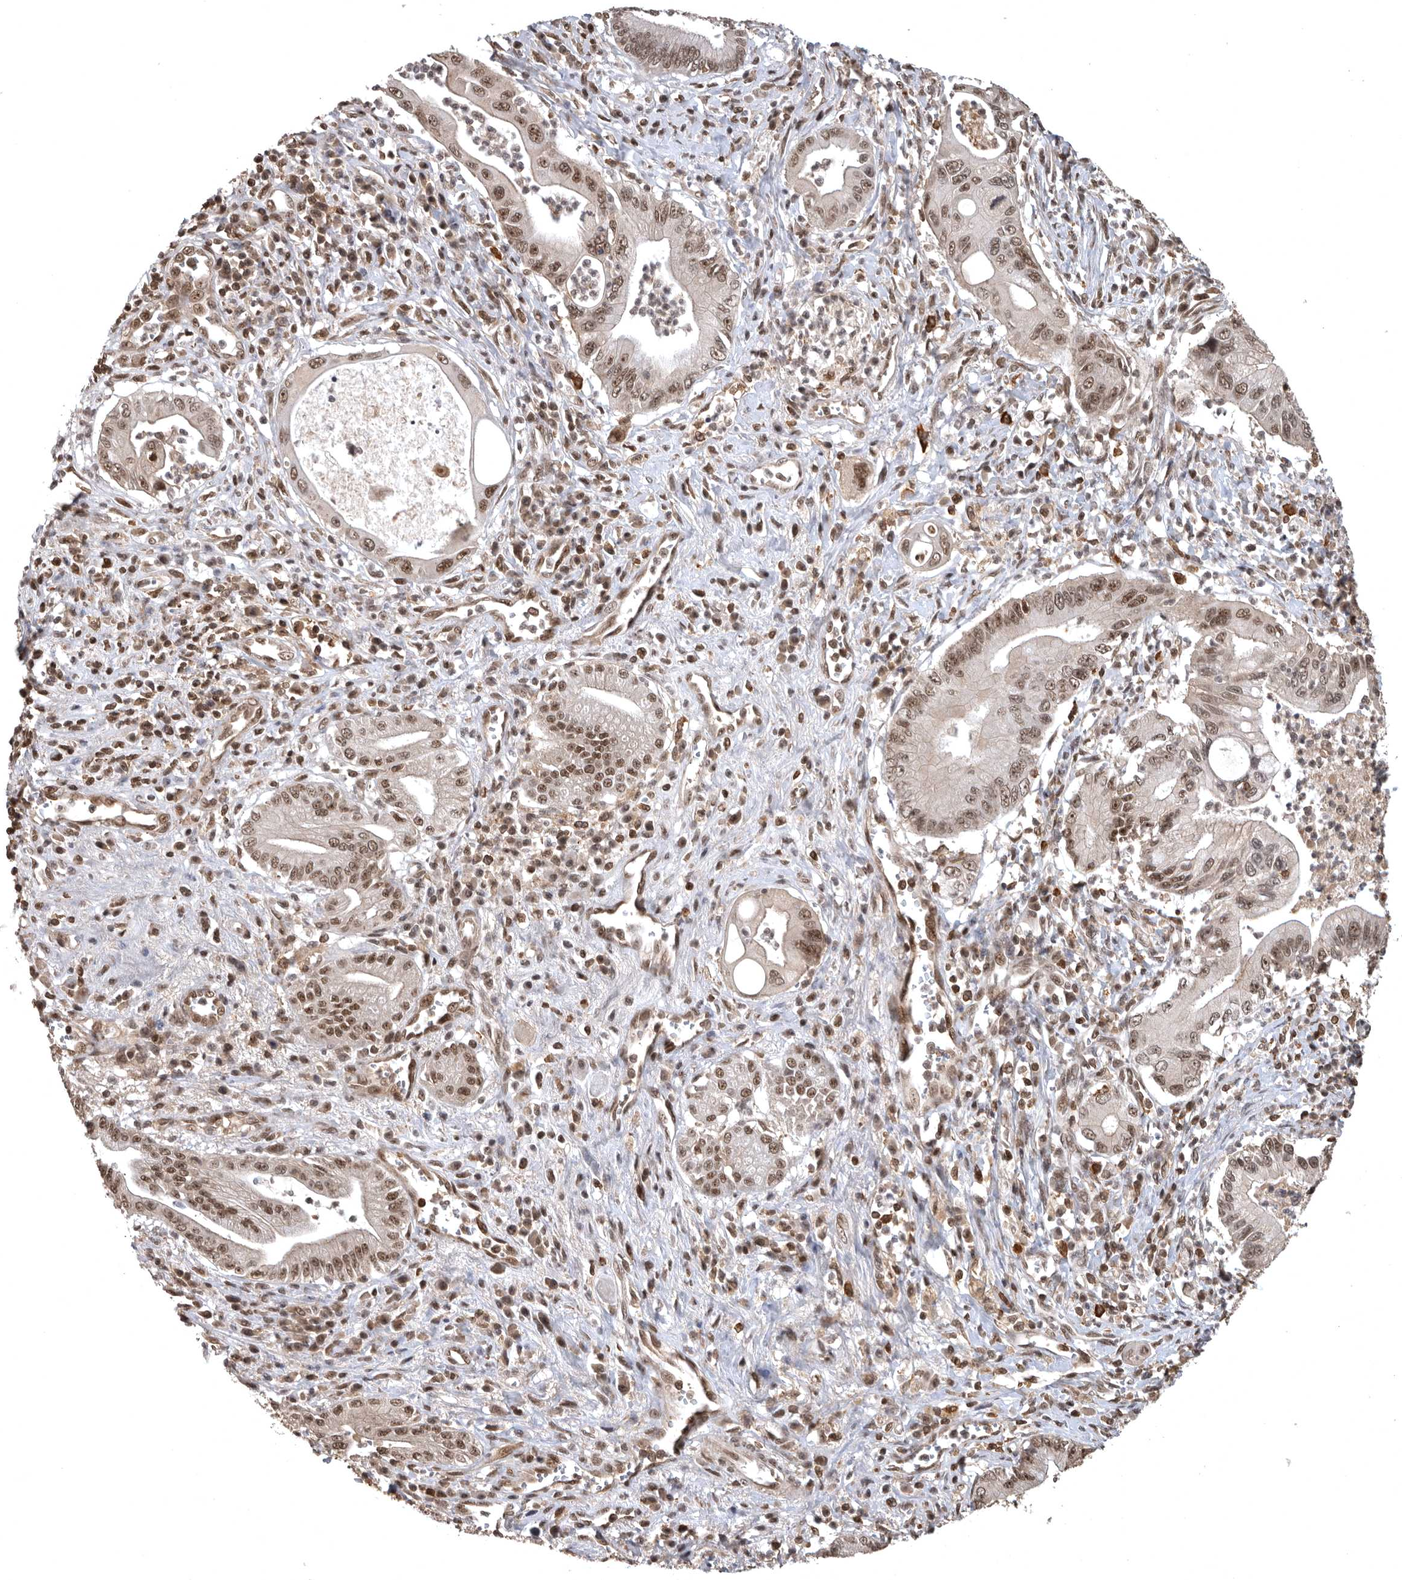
{"staining": {"intensity": "moderate", "quantity": ">75%", "location": "nuclear"}, "tissue": "pancreatic cancer", "cell_type": "Tumor cells", "image_type": "cancer", "snomed": [{"axis": "morphology", "description": "Adenocarcinoma, NOS"}, {"axis": "topography", "description": "Pancreas"}], "caption": "Protein staining by IHC demonstrates moderate nuclear positivity in approximately >75% of tumor cells in pancreatic cancer. (DAB IHC with brightfield microscopy, high magnification).", "gene": "CBLL1", "patient": {"sex": "male", "age": 78}}